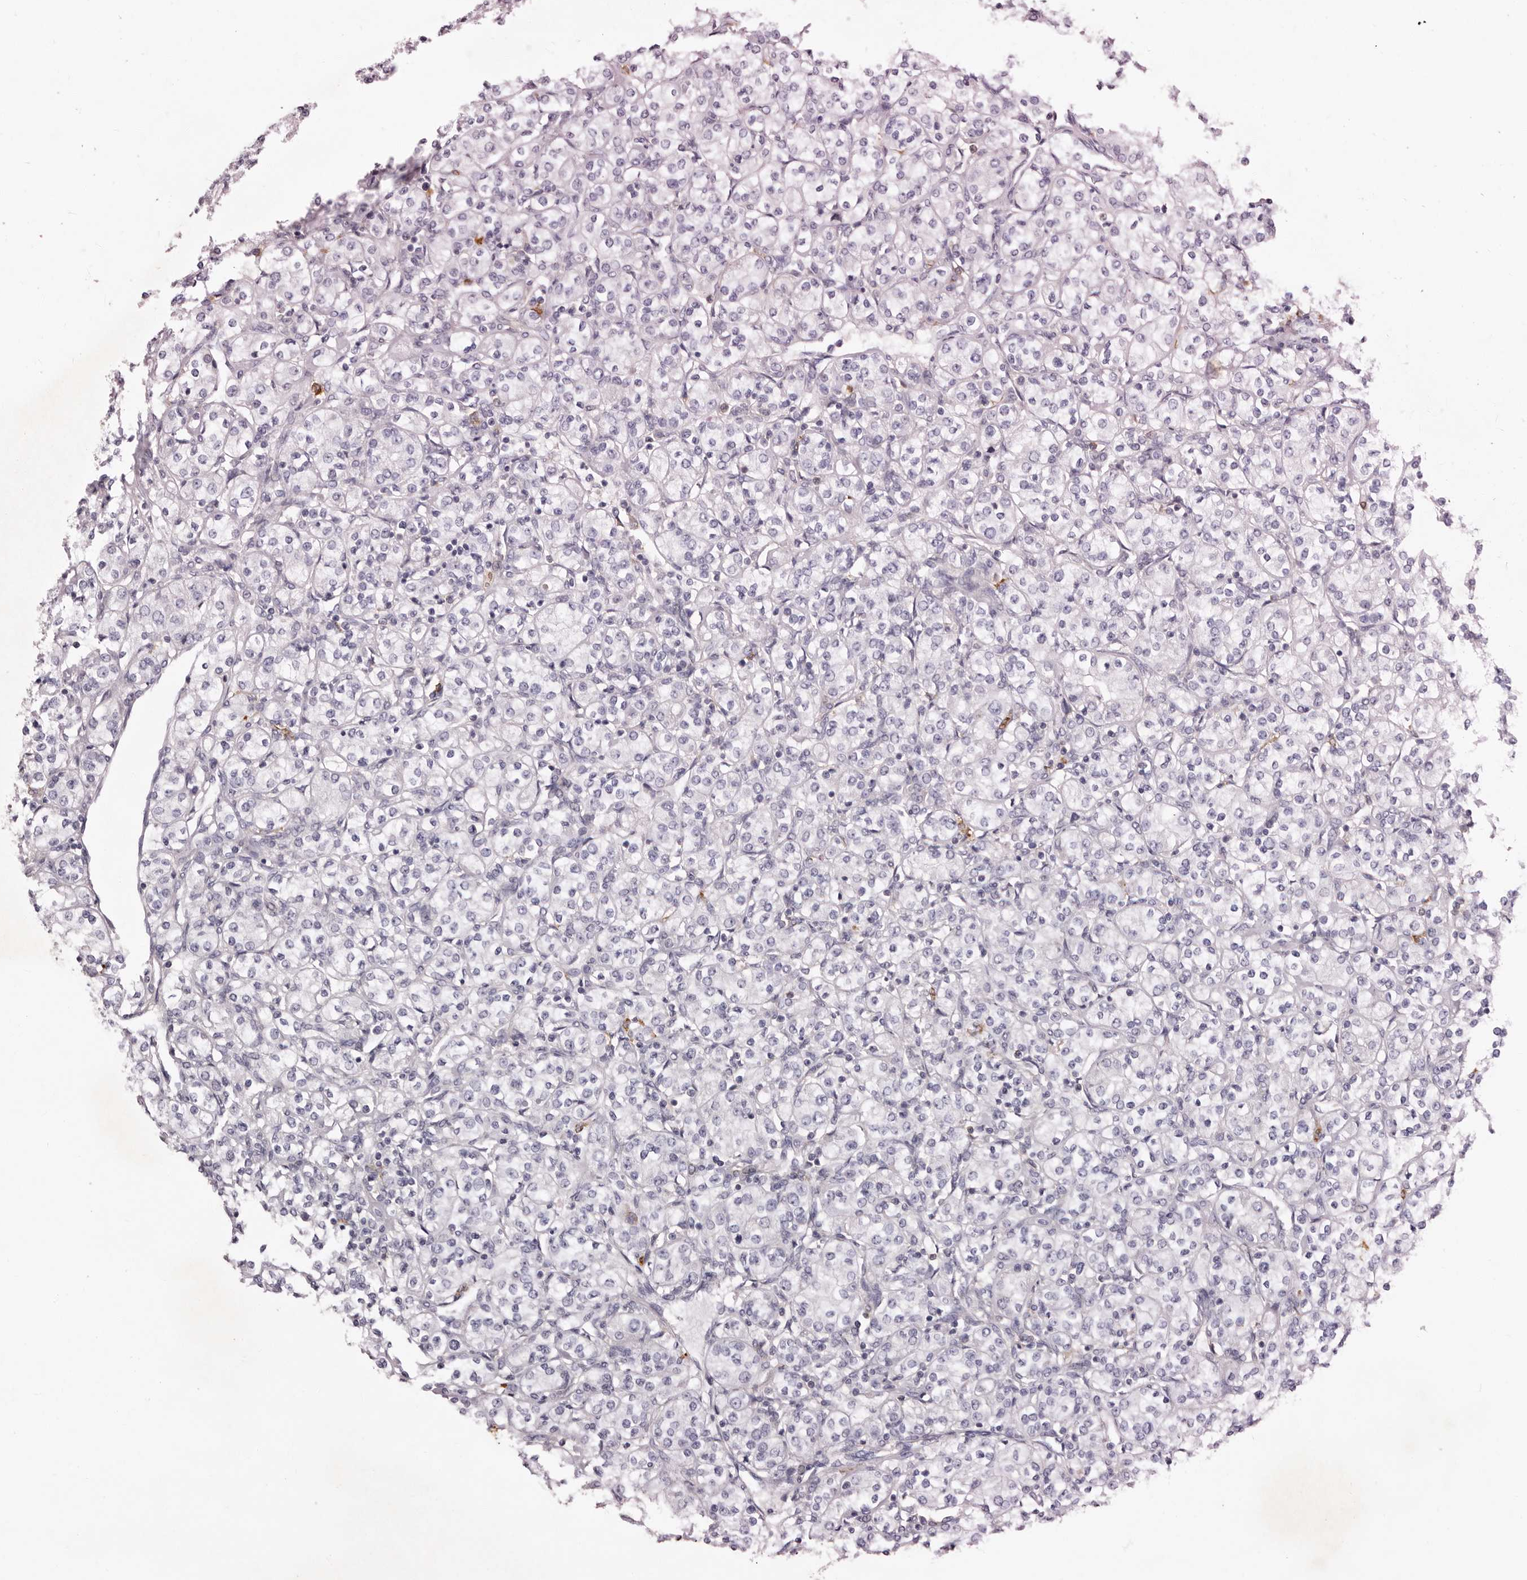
{"staining": {"intensity": "negative", "quantity": "none", "location": "none"}, "tissue": "renal cancer", "cell_type": "Tumor cells", "image_type": "cancer", "snomed": [{"axis": "morphology", "description": "Adenocarcinoma, NOS"}, {"axis": "topography", "description": "Kidney"}], "caption": "Immunohistochemical staining of renal cancer reveals no significant expression in tumor cells.", "gene": "S1PR5", "patient": {"sex": "male", "age": 77}}